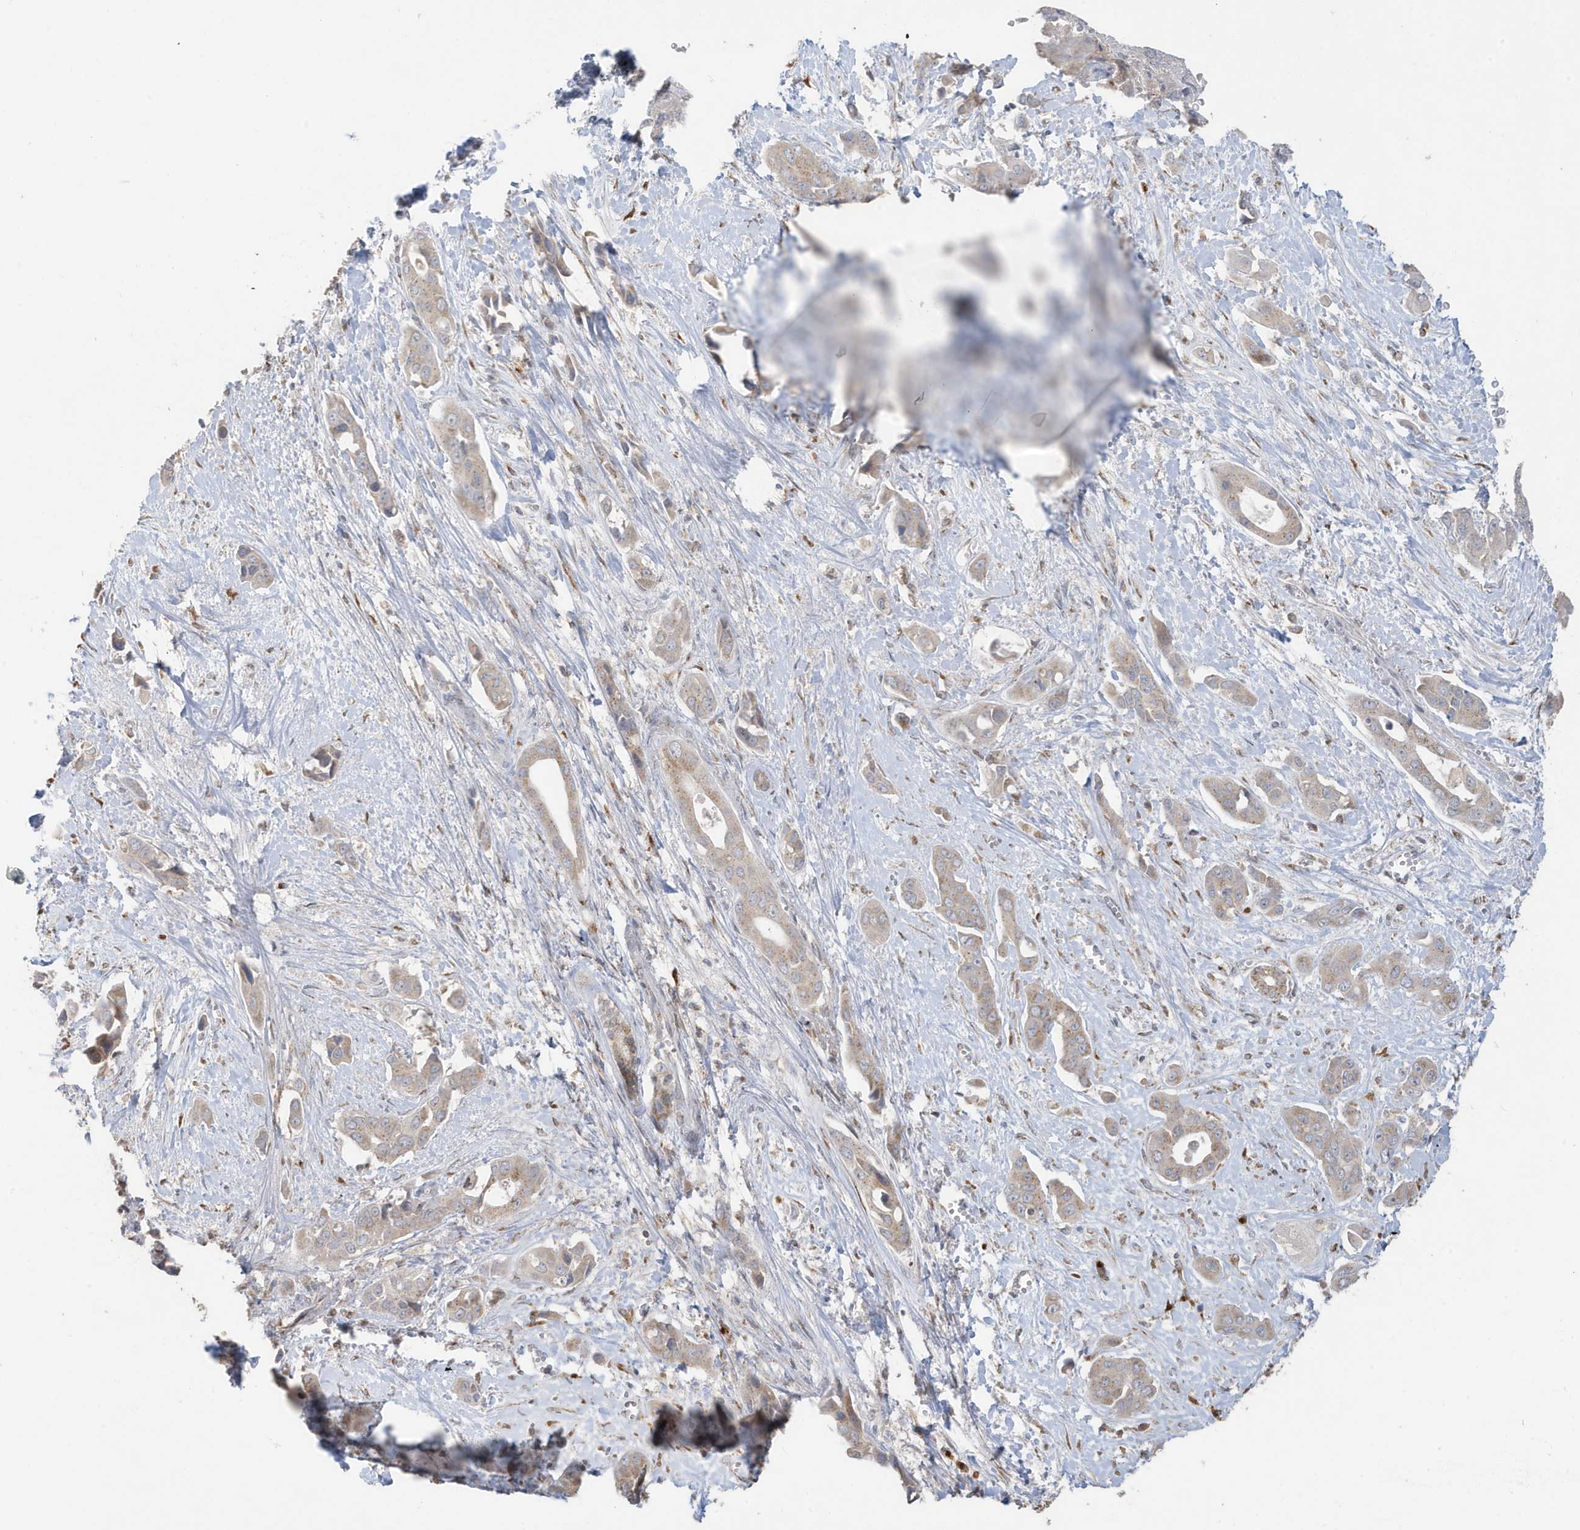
{"staining": {"intensity": "weak", "quantity": "25%-75%", "location": "cytoplasmic/membranous"}, "tissue": "liver cancer", "cell_type": "Tumor cells", "image_type": "cancer", "snomed": [{"axis": "morphology", "description": "Cholangiocarcinoma"}, {"axis": "topography", "description": "Liver"}], "caption": "This photomicrograph reveals cholangiocarcinoma (liver) stained with immunohistochemistry (IHC) to label a protein in brown. The cytoplasmic/membranous of tumor cells show weak positivity for the protein. Nuclei are counter-stained blue.", "gene": "RER1", "patient": {"sex": "female", "age": 52}}